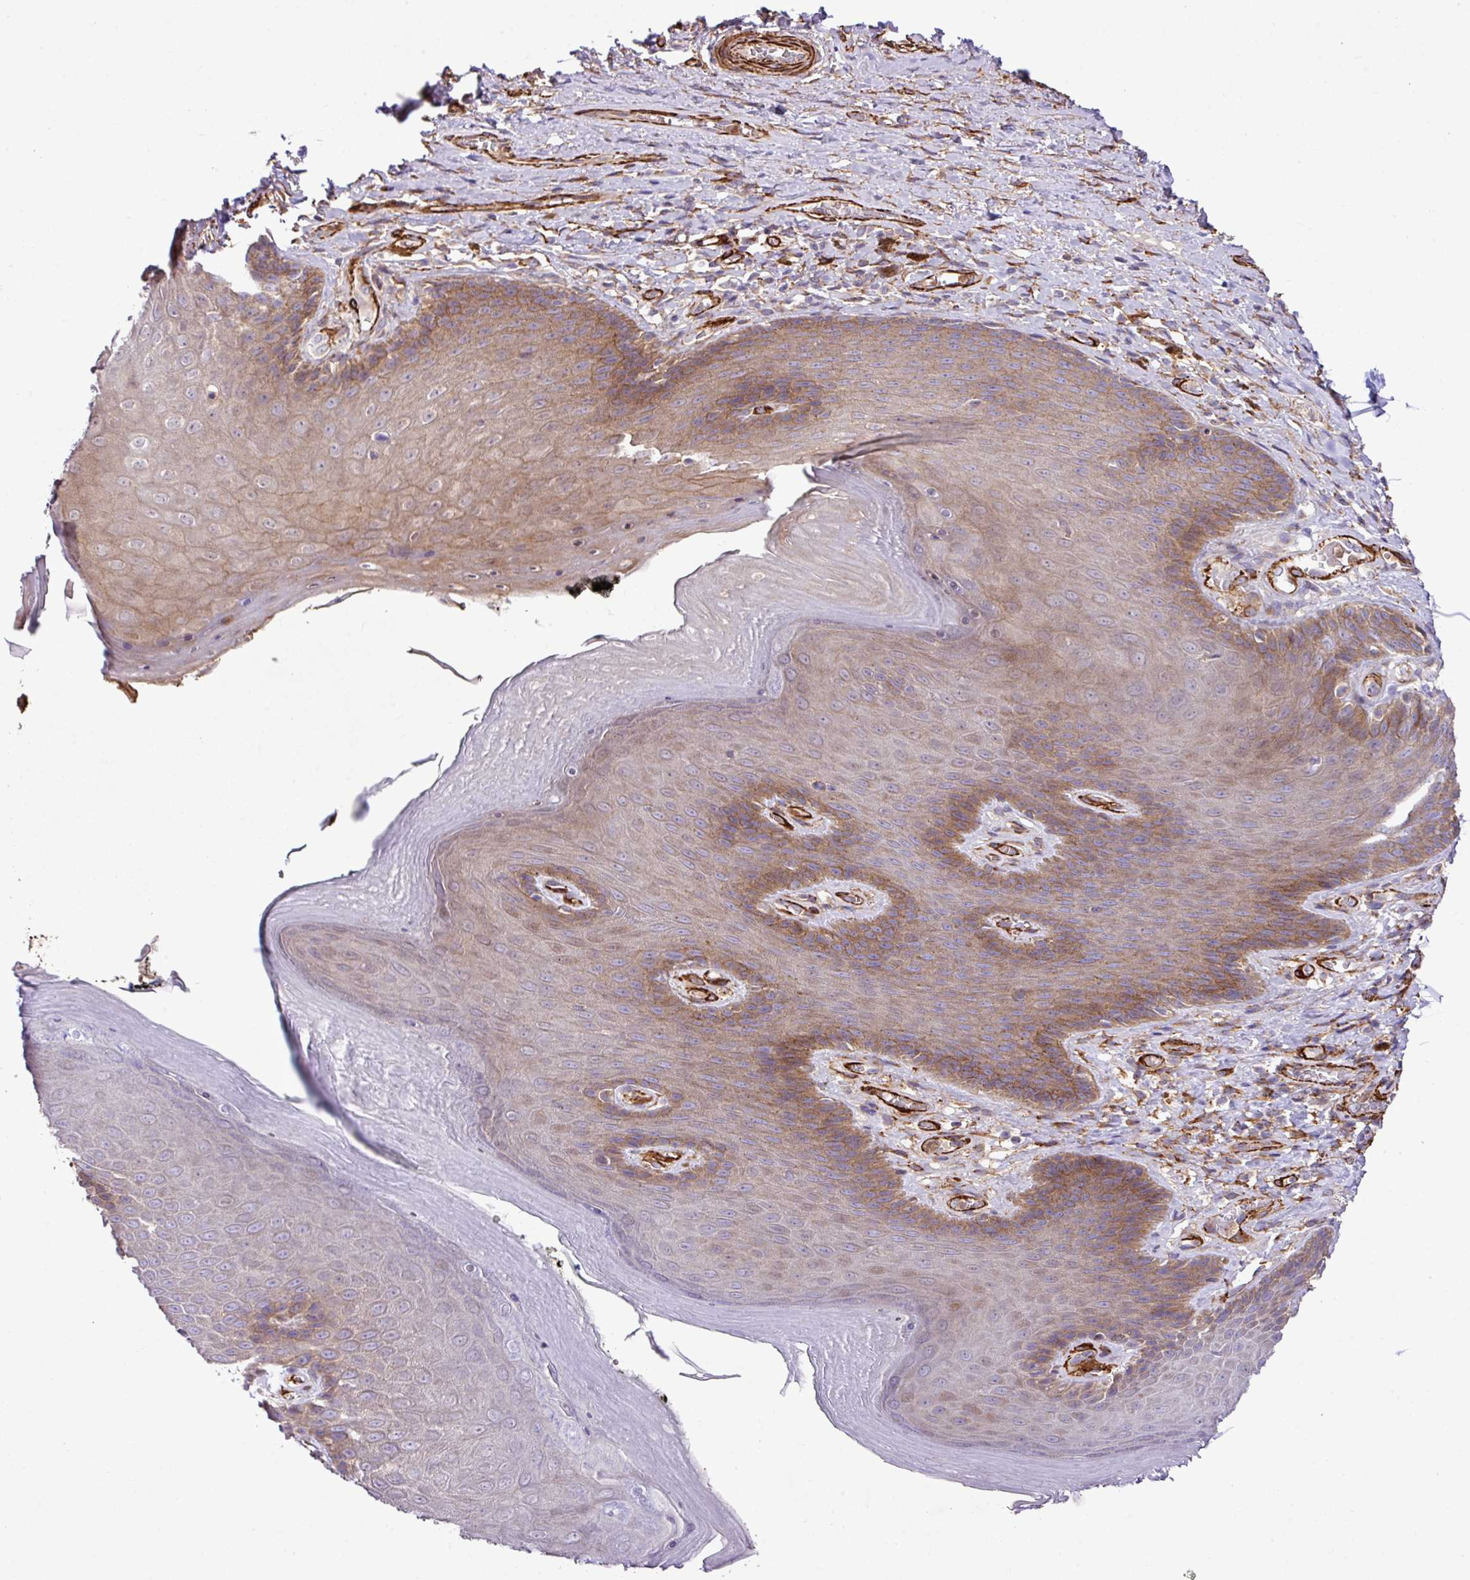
{"staining": {"intensity": "moderate", "quantity": ">75%", "location": "cytoplasmic/membranous"}, "tissue": "skin", "cell_type": "Epidermal cells", "image_type": "normal", "snomed": [{"axis": "morphology", "description": "Normal tissue, NOS"}, {"axis": "topography", "description": "Anal"}, {"axis": "topography", "description": "Peripheral nerve tissue"}], "caption": "A histopathology image of skin stained for a protein demonstrates moderate cytoplasmic/membranous brown staining in epidermal cells. (Stains: DAB (3,3'-diaminobenzidine) in brown, nuclei in blue, Microscopy: brightfield microscopy at high magnification).", "gene": "FAM47E", "patient": {"sex": "male", "age": 53}}